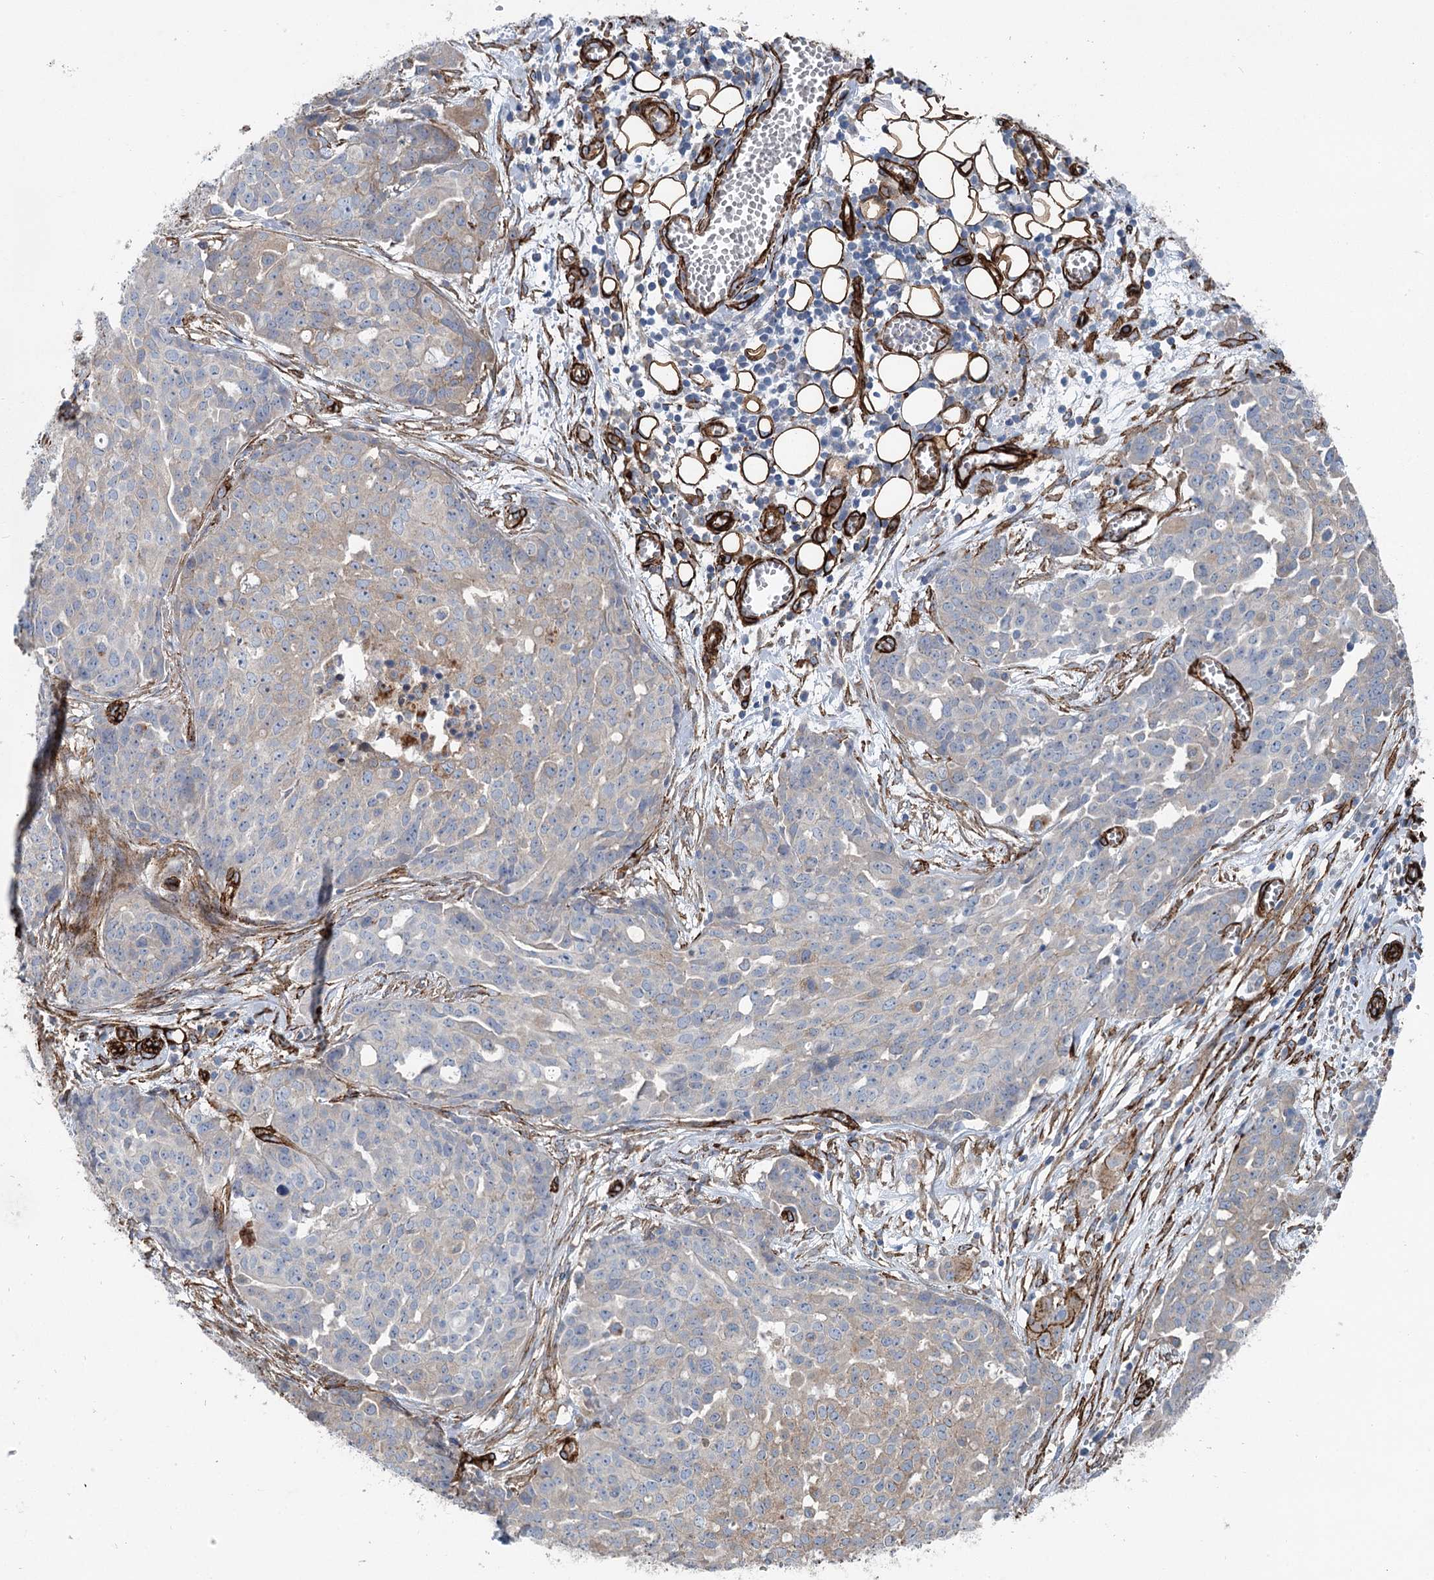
{"staining": {"intensity": "negative", "quantity": "none", "location": "none"}, "tissue": "ovarian cancer", "cell_type": "Tumor cells", "image_type": "cancer", "snomed": [{"axis": "morphology", "description": "Cystadenocarcinoma, serous, NOS"}, {"axis": "topography", "description": "Soft tissue"}, {"axis": "topography", "description": "Ovary"}], "caption": "This is an immunohistochemistry (IHC) micrograph of human ovarian cancer. There is no staining in tumor cells.", "gene": "IQSEC1", "patient": {"sex": "female", "age": 57}}